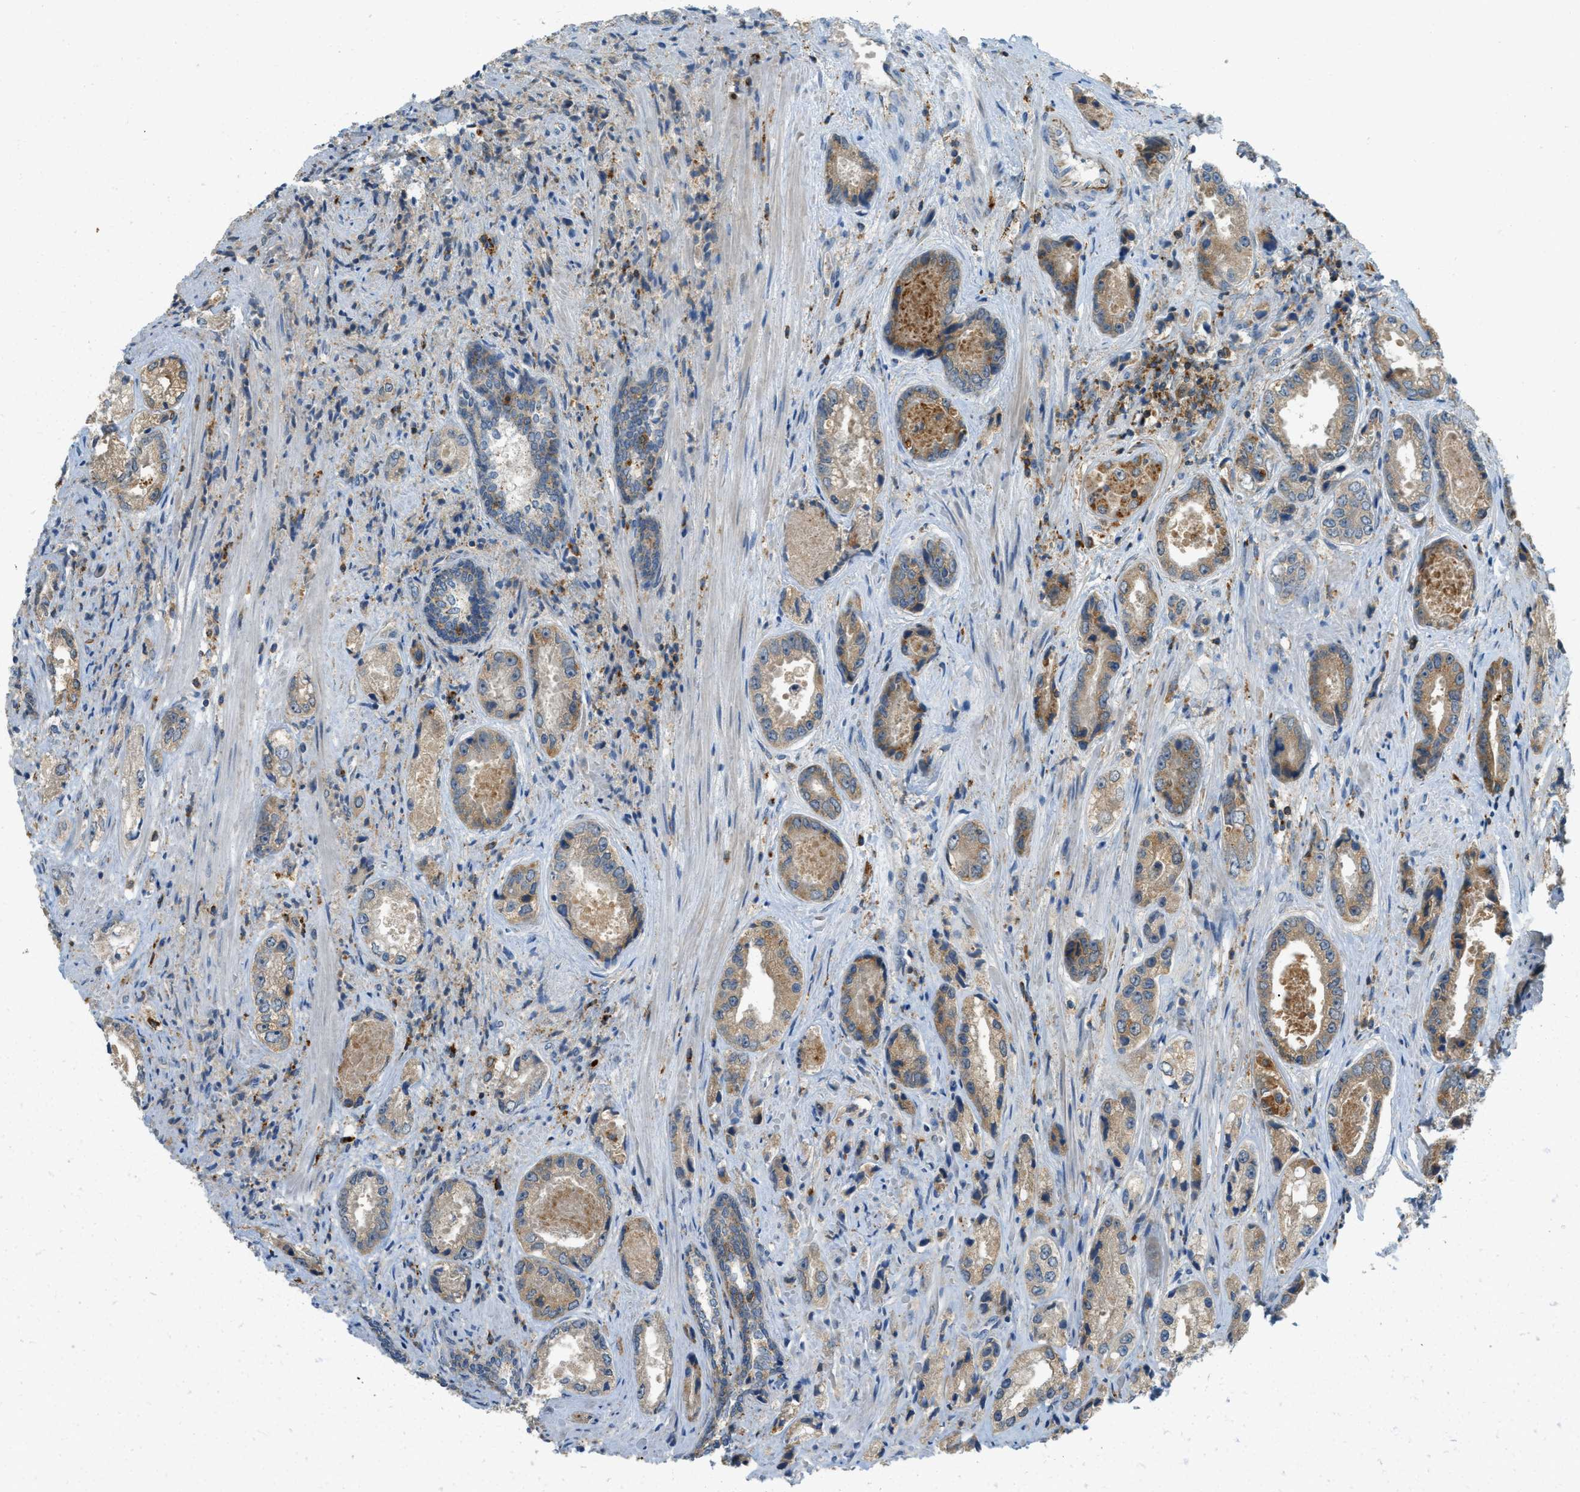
{"staining": {"intensity": "moderate", "quantity": "25%-75%", "location": "cytoplasmic/membranous"}, "tissue": "prostate cancer", "cell_type": "Tumor cells", "image_type": "cancer", "snomed": [{"axis": "morphology", "description": "Adenocarcinoma, High grade"}, {"axis": "topography", "description": "Prostate"}], "caption": "Immunohistochemical staining of human high-grade adenocarcinoma (prostate) displays medium levels of moderate cytoplasmic/membranous expression in approximately 25%-75% of tumor cells. (Stains: DAB in brown, nuclei in blue, Microscopy: brightfield microscopy at high magnification).", "gene": "PLBD2", "patient": {"sex": "male", "age": 61}}